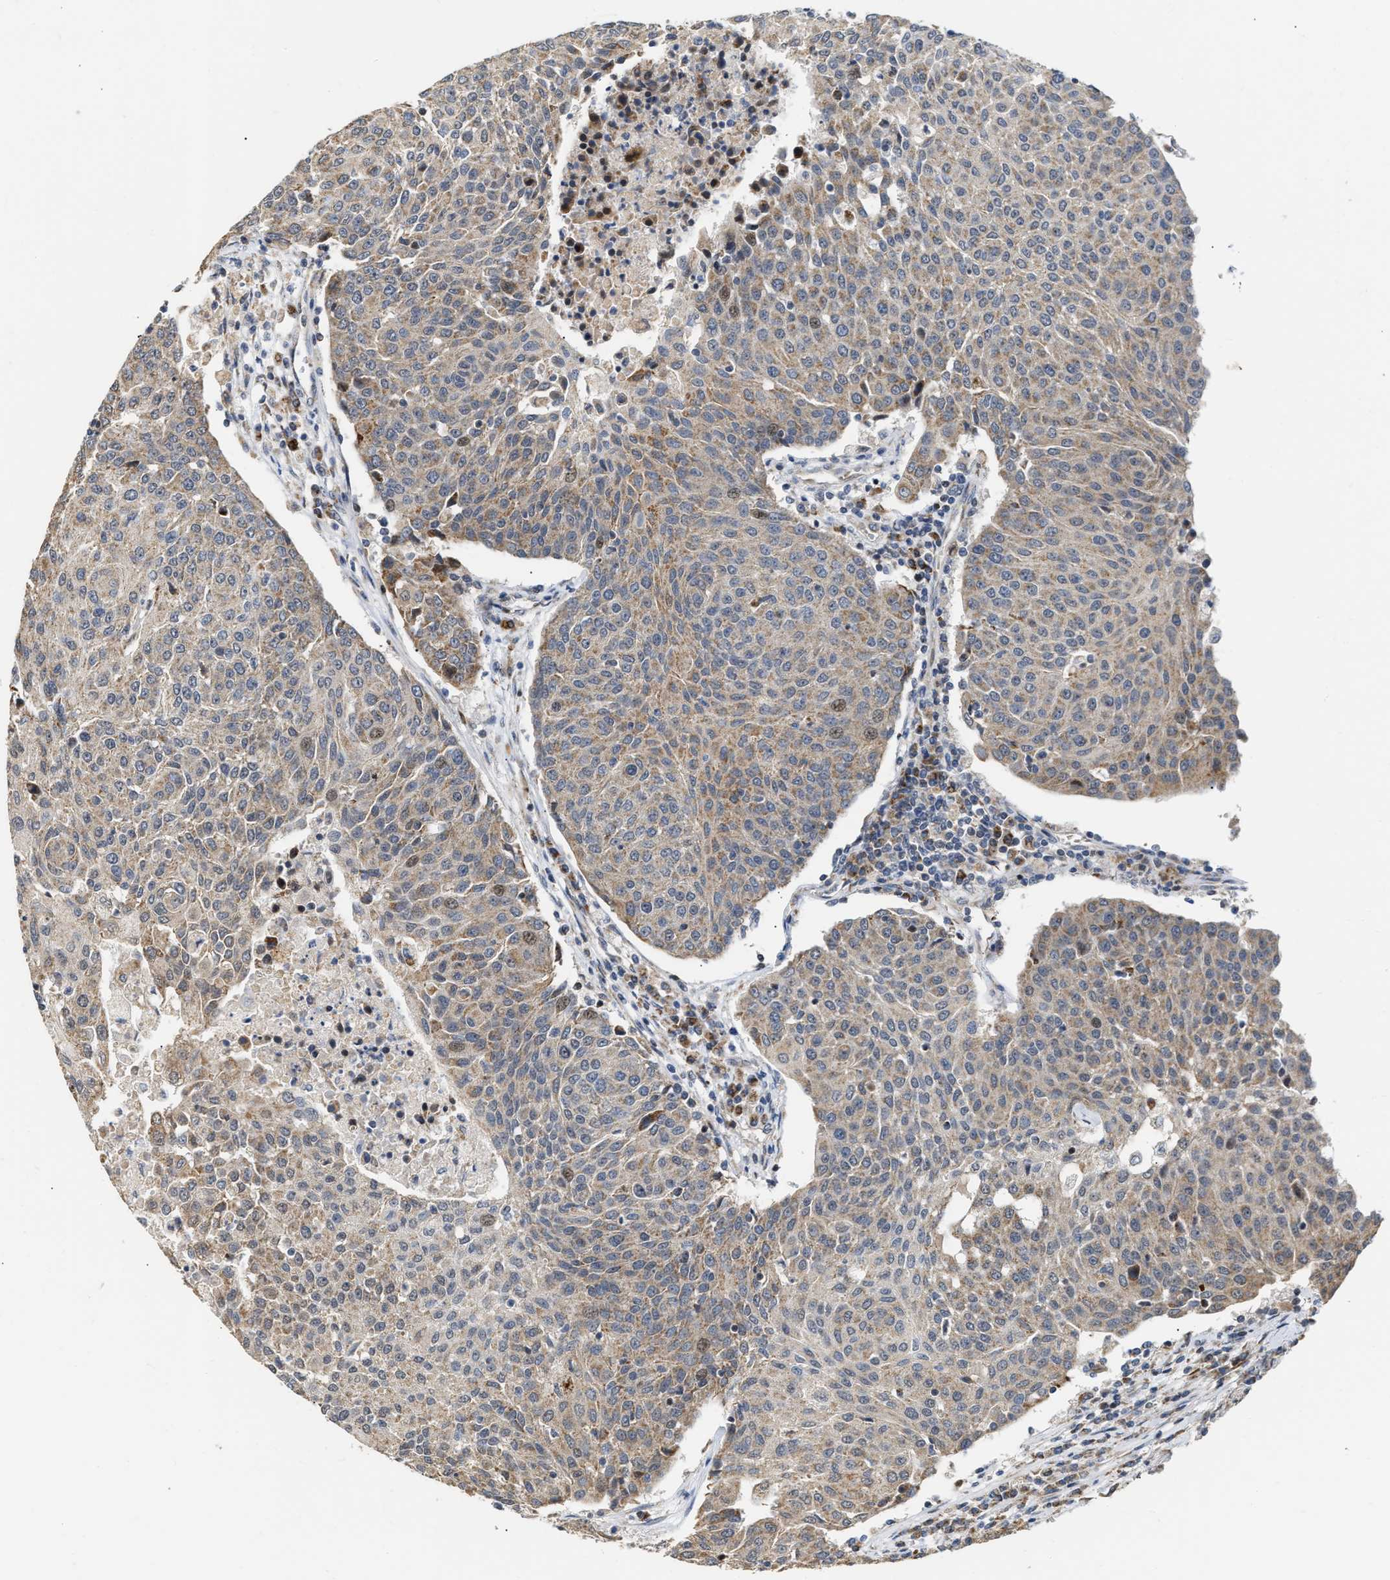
{"staining": {"intensity": "weak", "quantity": ">75%", "location": "cytoplasmic/membranous"}, "tissue": "urothelial cancer", "cell_type": "Tumor cells", "image_type": "cancer", "snomed": [{"axis": "morphology", "description": "Urothelial carcinoma, High grade"}, {"axis": "topography", "description": "Urinary bladder"}], "caption": "Immunohistochemical staining of human urothelial cancer demonstrates low levels of weak cytoplasmic/membranous protein positivity in approximately >75% of tumor cells.", "gene": "DEPTOR", "patient": {"sex": "female", "age": 85}}